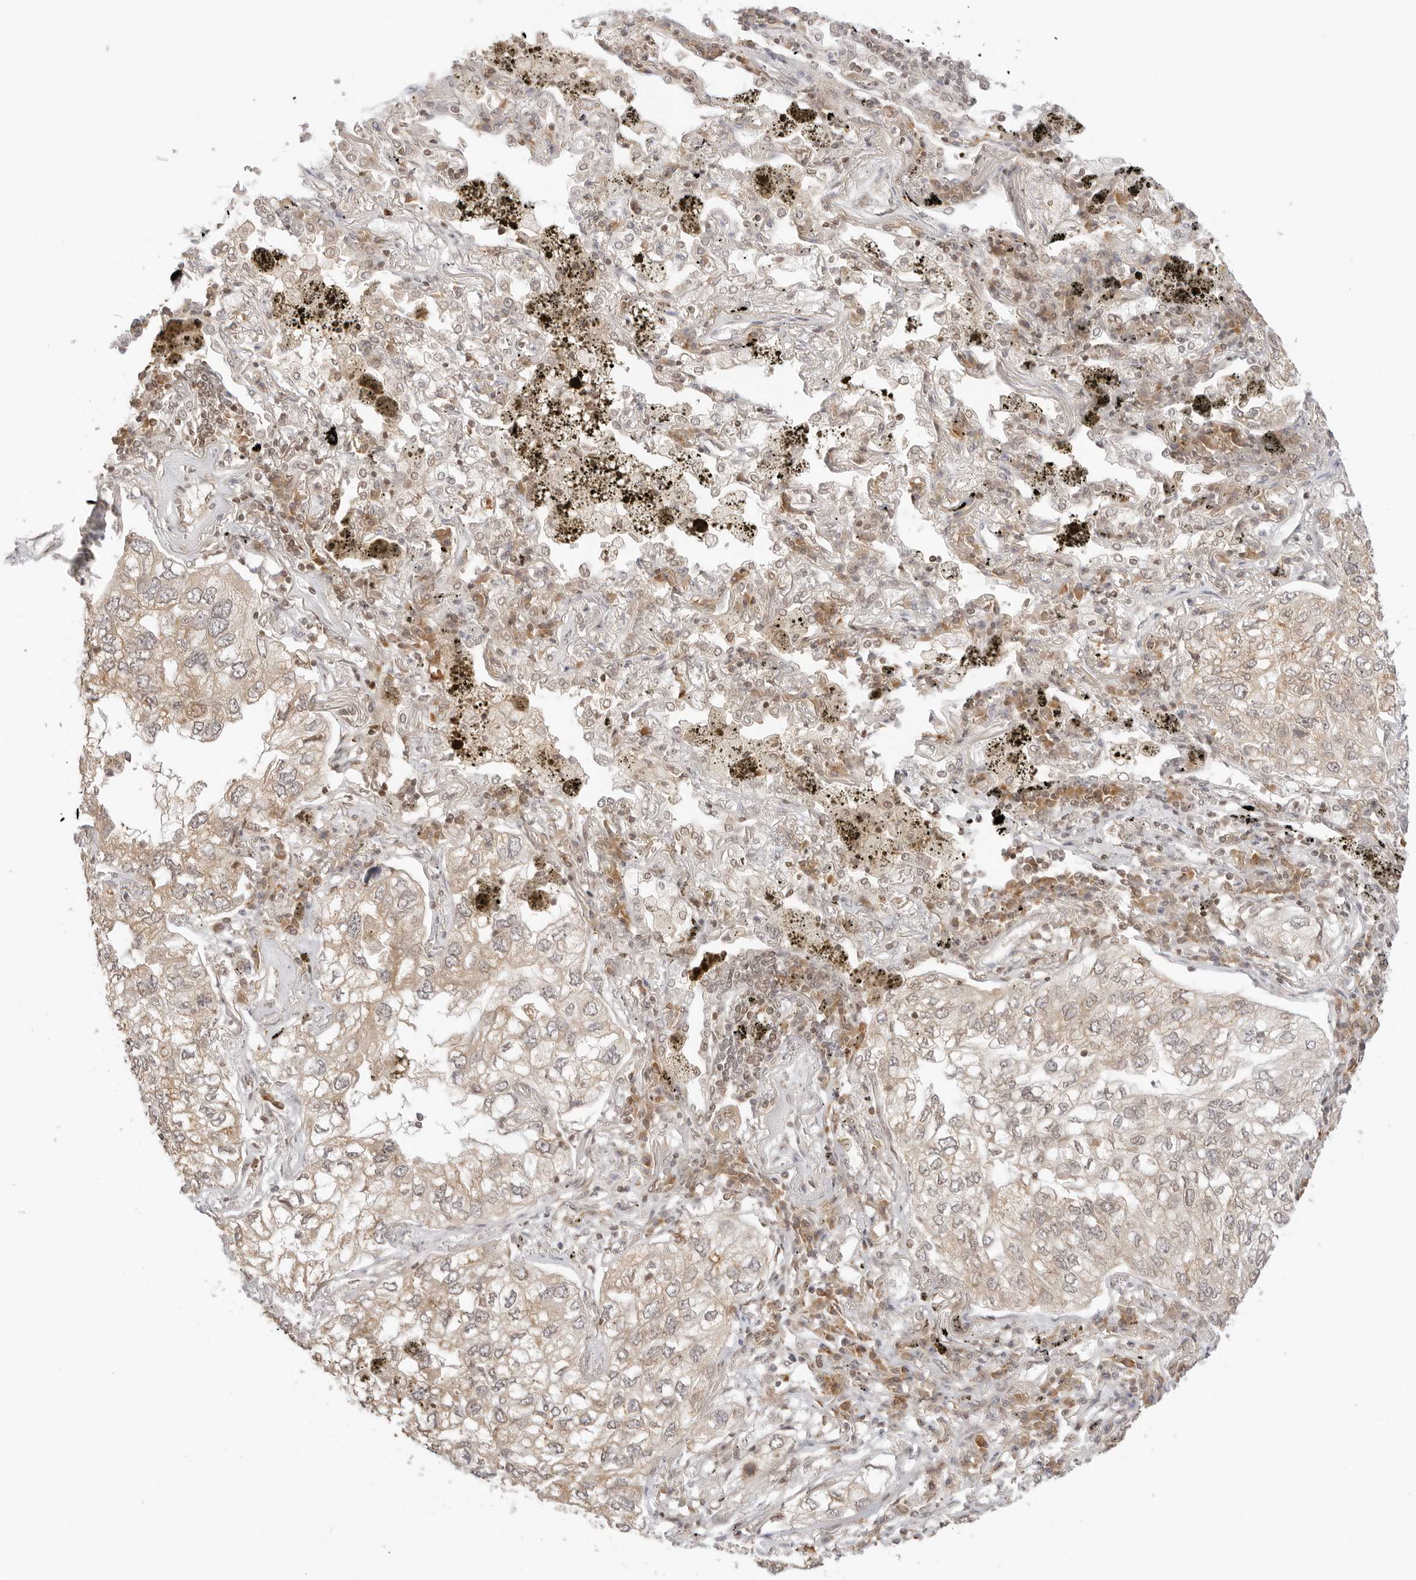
{"staining": {"intensity": "moderate", "quantity": ">75%", "location": "cytoplasmic/membranous"}, "tissue": "lung cancer", "cell_type": "Tumor cells", "image_type": "cancer", "snomed": [{"axis": "morphology", "description": "Adenocarcinoma, NOS"}, {"axis": "topography", "description": "Lung"}], "caption": "A medium amount of moderate cytoplasmic/membranous positivity is present in about >75% of tumor cells in lung cancer (adenocarcinoma) tissue. The staining was performed using DAB (3,3'-diaminobenzidine), with brown indicating positive protein expression. Nuclei are stained blue with hematoxylin.", "gene": "POLH", "patient": {"sex": "male", "age": 65}}